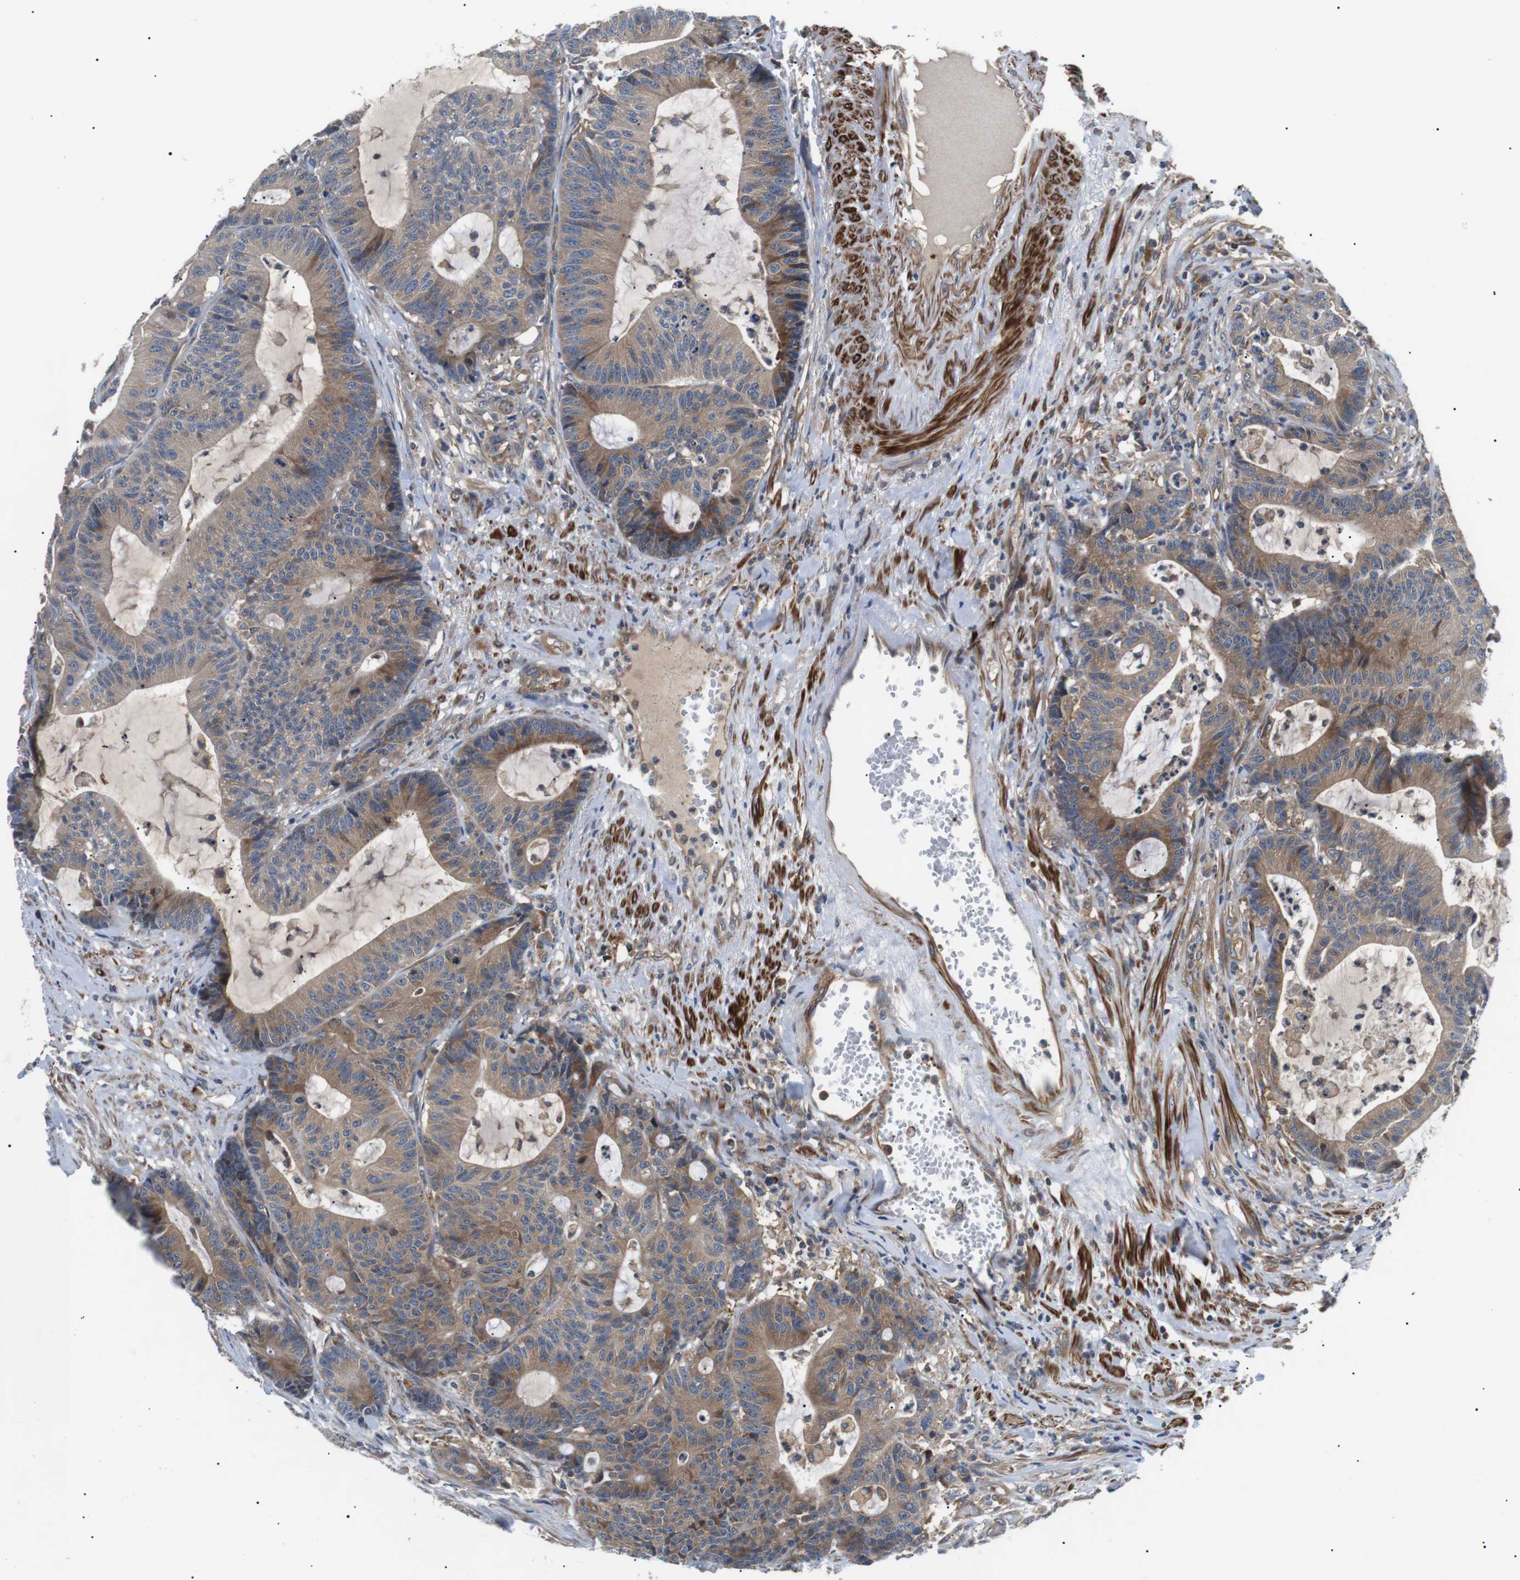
{"staining": {"intensity": "moderate", "quantity": "25%-75%", "location": "cytoplasmic/membranous"}, "tissue": "colorectal cancer", "cell_type": "Tumor cells", "image_type": "cancer", "snomed": [{"axis": "morphology", "description": "Adenocarcinoma, NOS"}, {"axis": "topography", "description": "Colon"}], "caption": "DAB (3,3'-diaminobenzidine) immunohistochemical staining of human colorectal adenocarcinoma displays moderate cytoplasmic/membranous protein positivity in approximately 25%-75% of tumor cells.", "gene": "DIPK1A", "patient": {"sex": "female", "age": 84}}